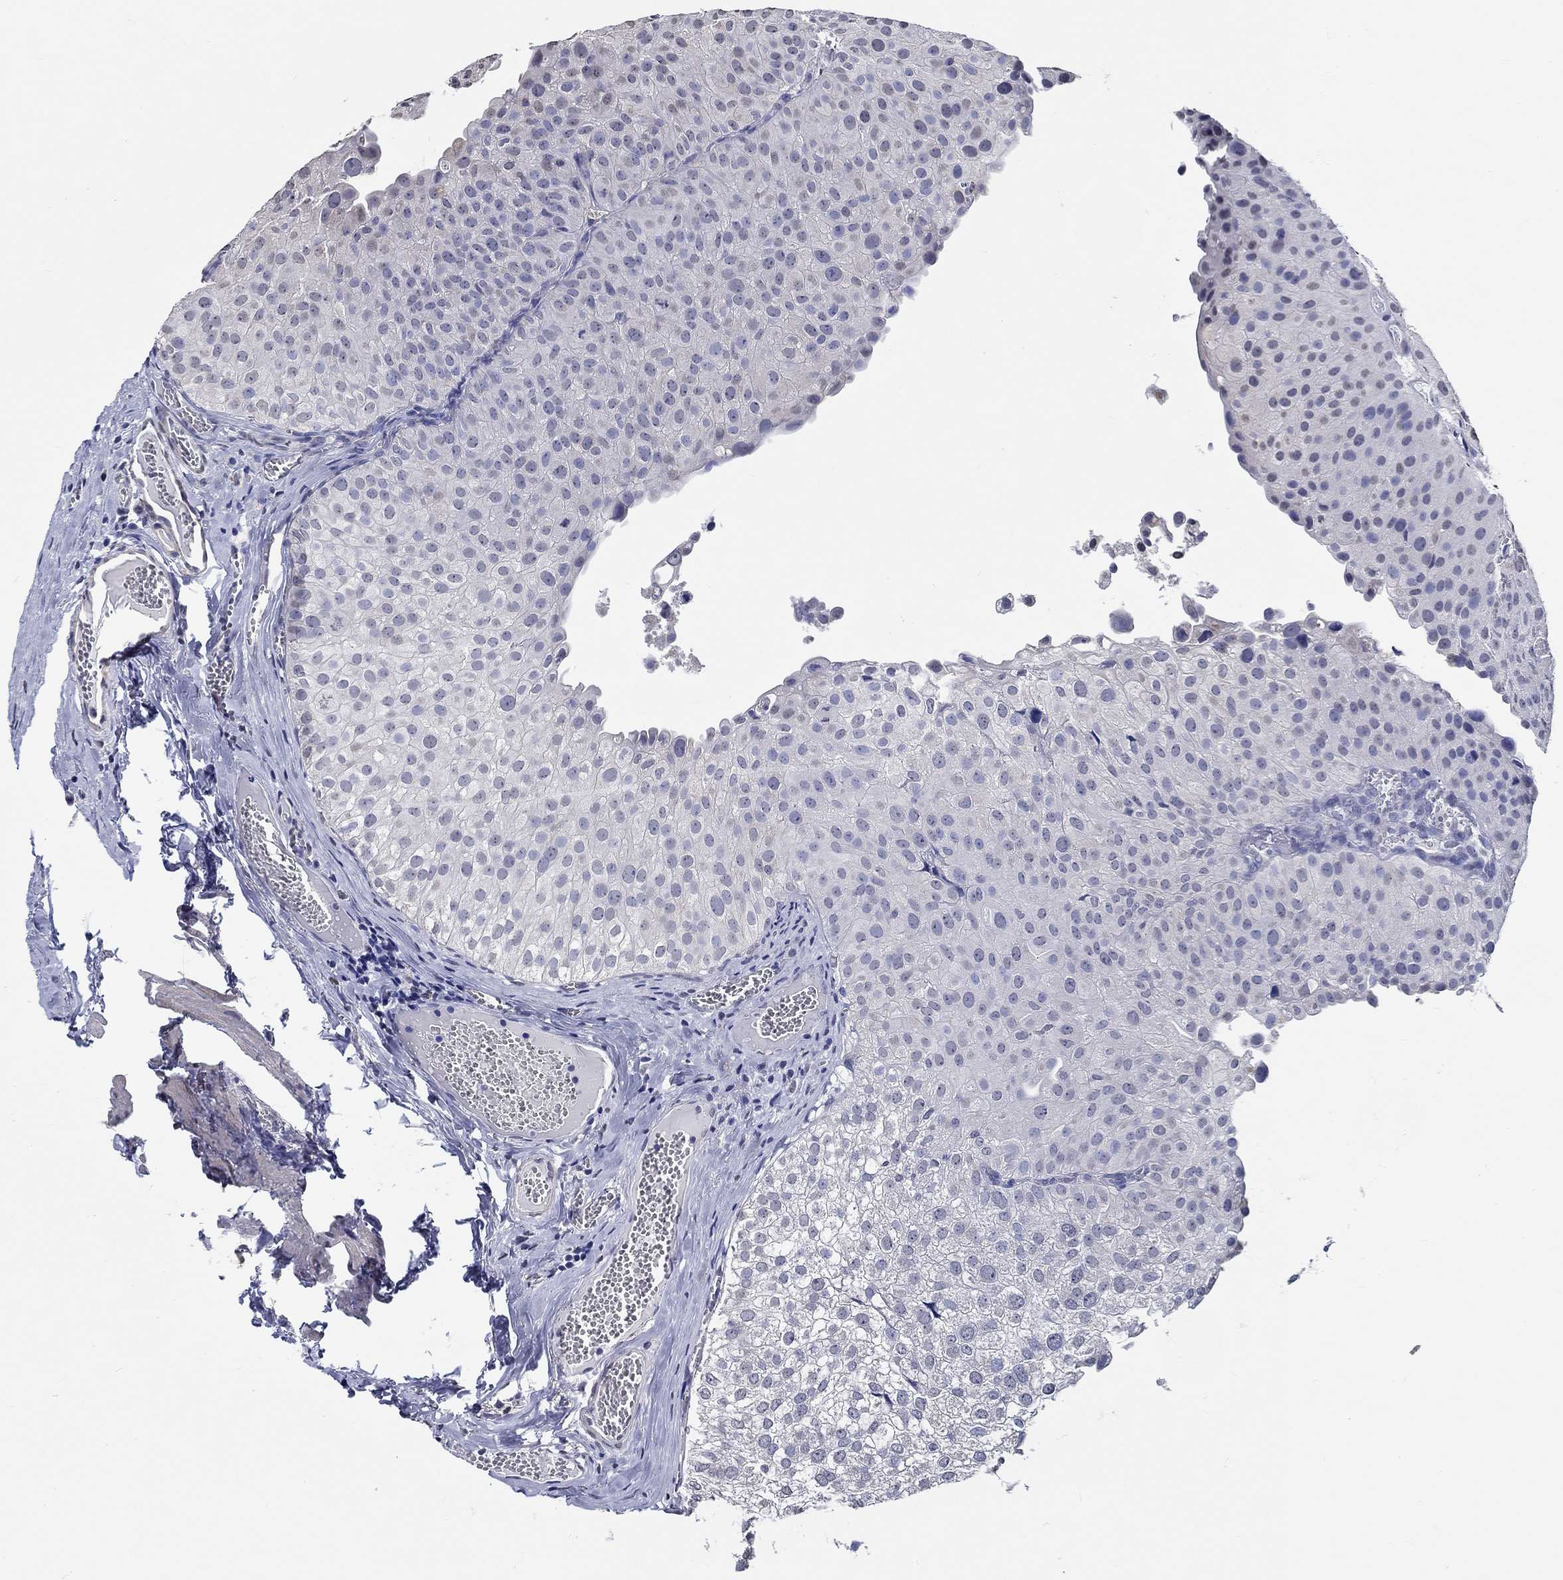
{"staining": {"intensity": "negative", "quantity": "none", "location": "none"}, "tissue": "urothelial cancer", "cell_type": "Tumor cells", "image_type": "cancer", "snomed": [{"axis": "morphology", "description": "Urothelial carcinoma, Low grade"}, {"axis": "topography", "description": "Urinary bladder"}], "caption": "IHC image of human low-grade urothelial carcinoma stained for a protein (brown), which exhibits no expression in tumor cells.", "gene": "PDE1B", "patient": {"sex": "female", "age": 78}}